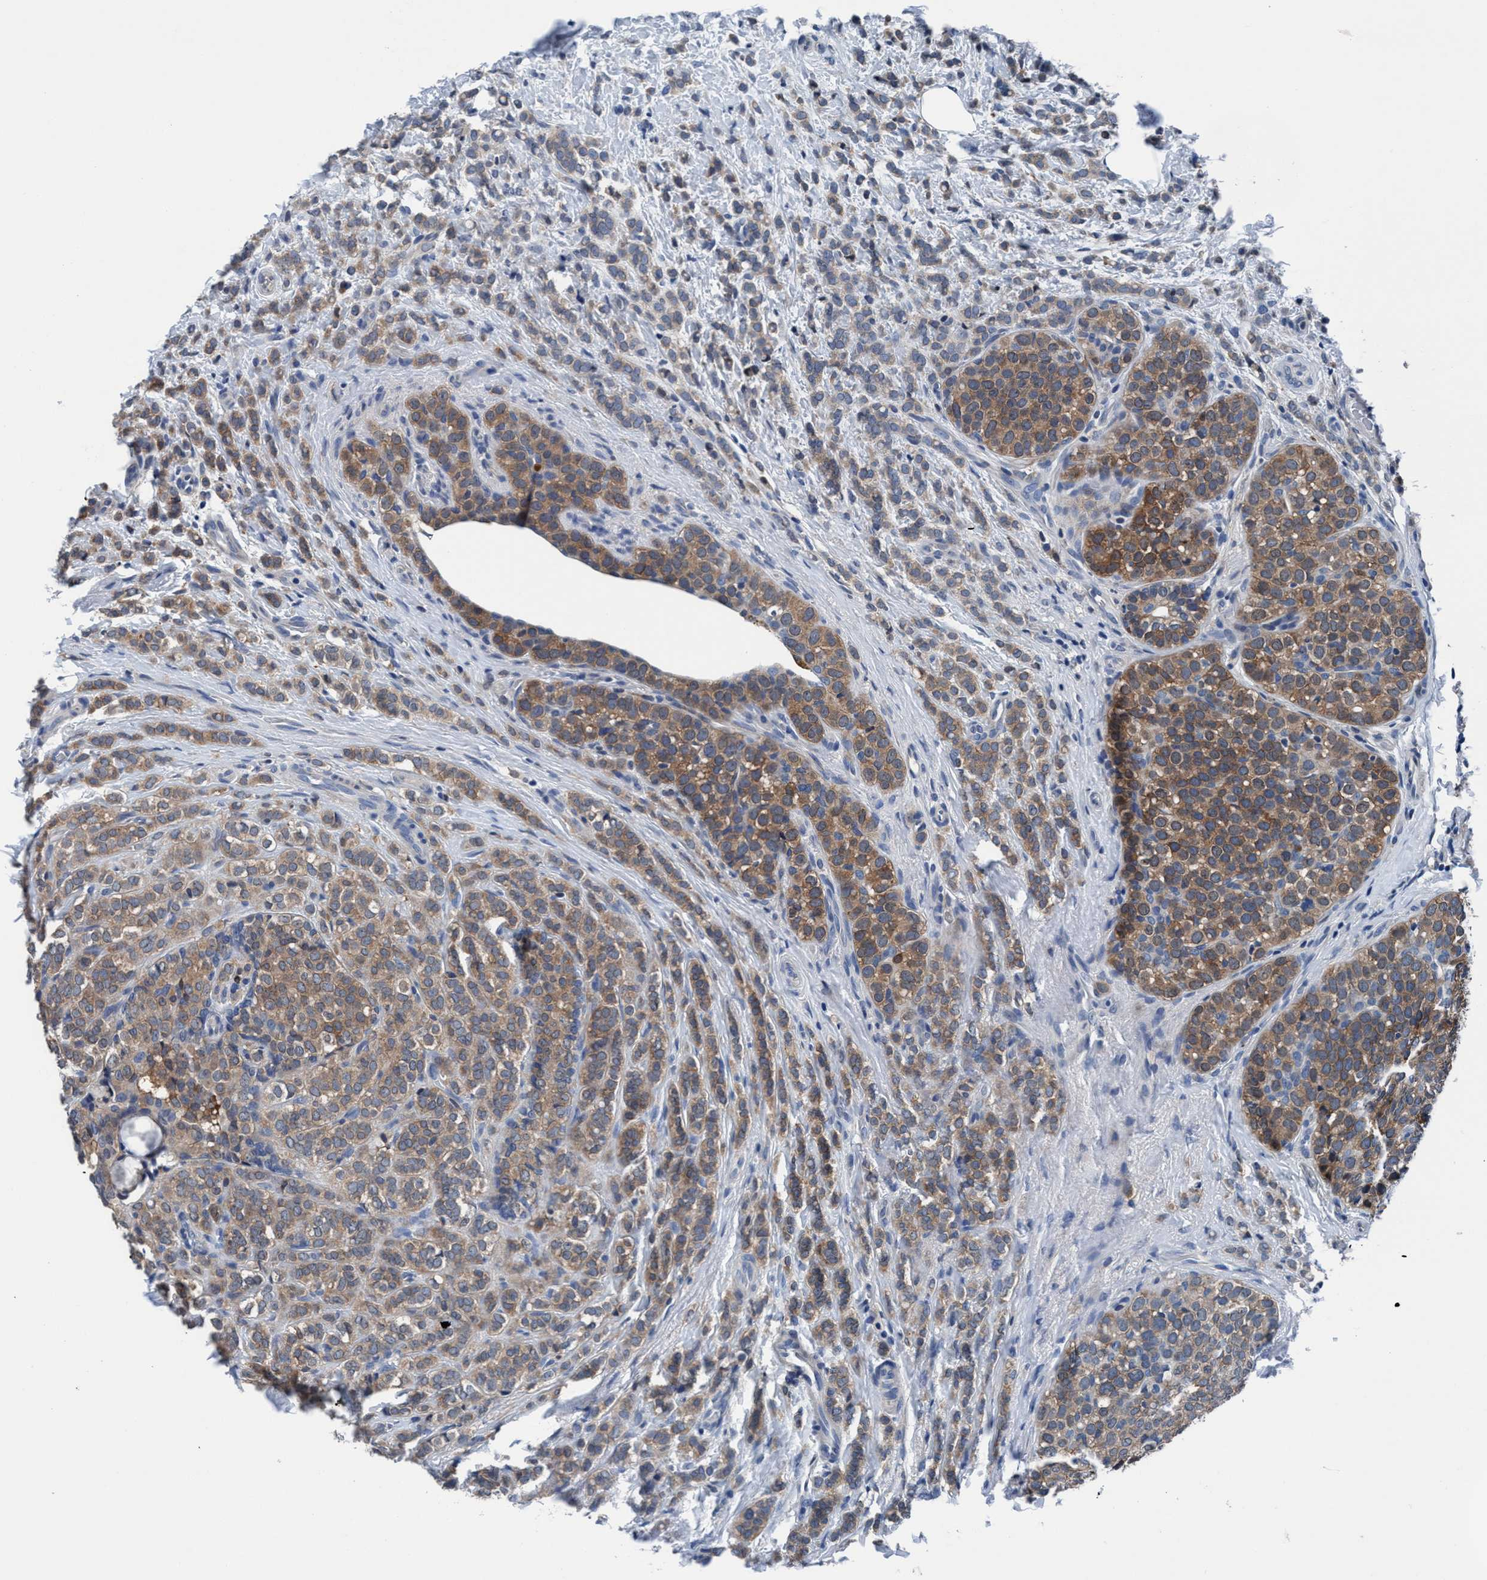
{"staining": {"intensity": "moderate", "quantity": ">75%", "location": "cytoplasmic/membranous"}, "tissue": "breast cancer", "cell_type": "Tumor cells", "image_type": "cancer", "snomed": [{"axis": "morphology", "description": "Lobular carcinoma"}, {"axis": "topography", "description": "Breast"}], "caption": "Breast cancer (lobular carcinoma) tissue shows moderate cytoplasmic/membranous expression in about >75% of tumor cells", "gene": "TMEM94", "patient": {"sex": "female", "age": 50}}